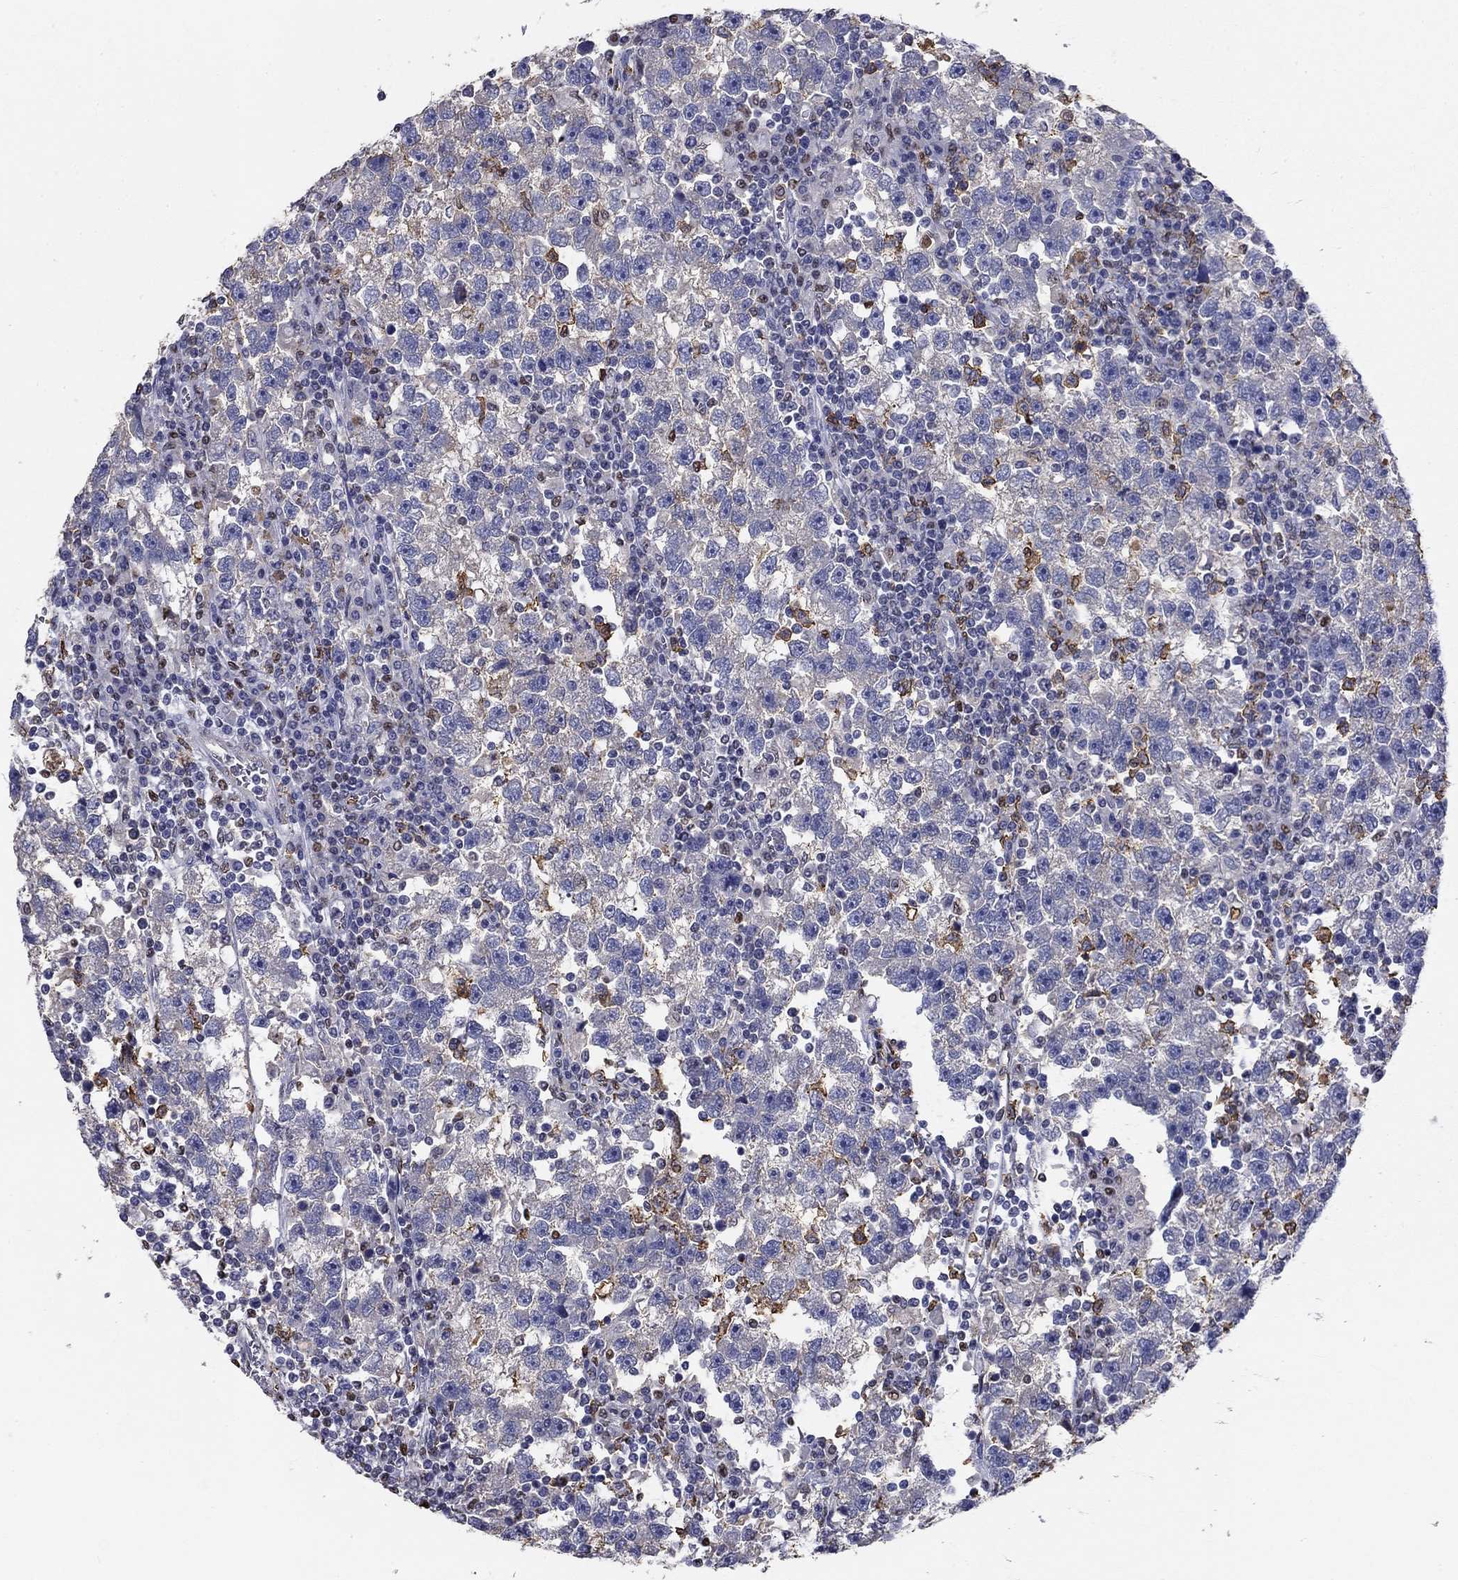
{"staining": {"intensity": "negative", "quantity": "none", "location": "none"}, "tissue": "testis cancer", "cell_type": "Tumor cells", "image_type": "cancer", "snomed": [{"axis": "morphology", "description": "Seminoma, NOS"}, {"axis": "topography", "description": "Testis"}], "caption": "An immunohistochemistry (IHC) photomicrograph of testis seminoma is shown. There is no staining in tumor cells of testis seminoma.", "gene": "IGSF8", "patient": {"sex": "male", "age": 47}}